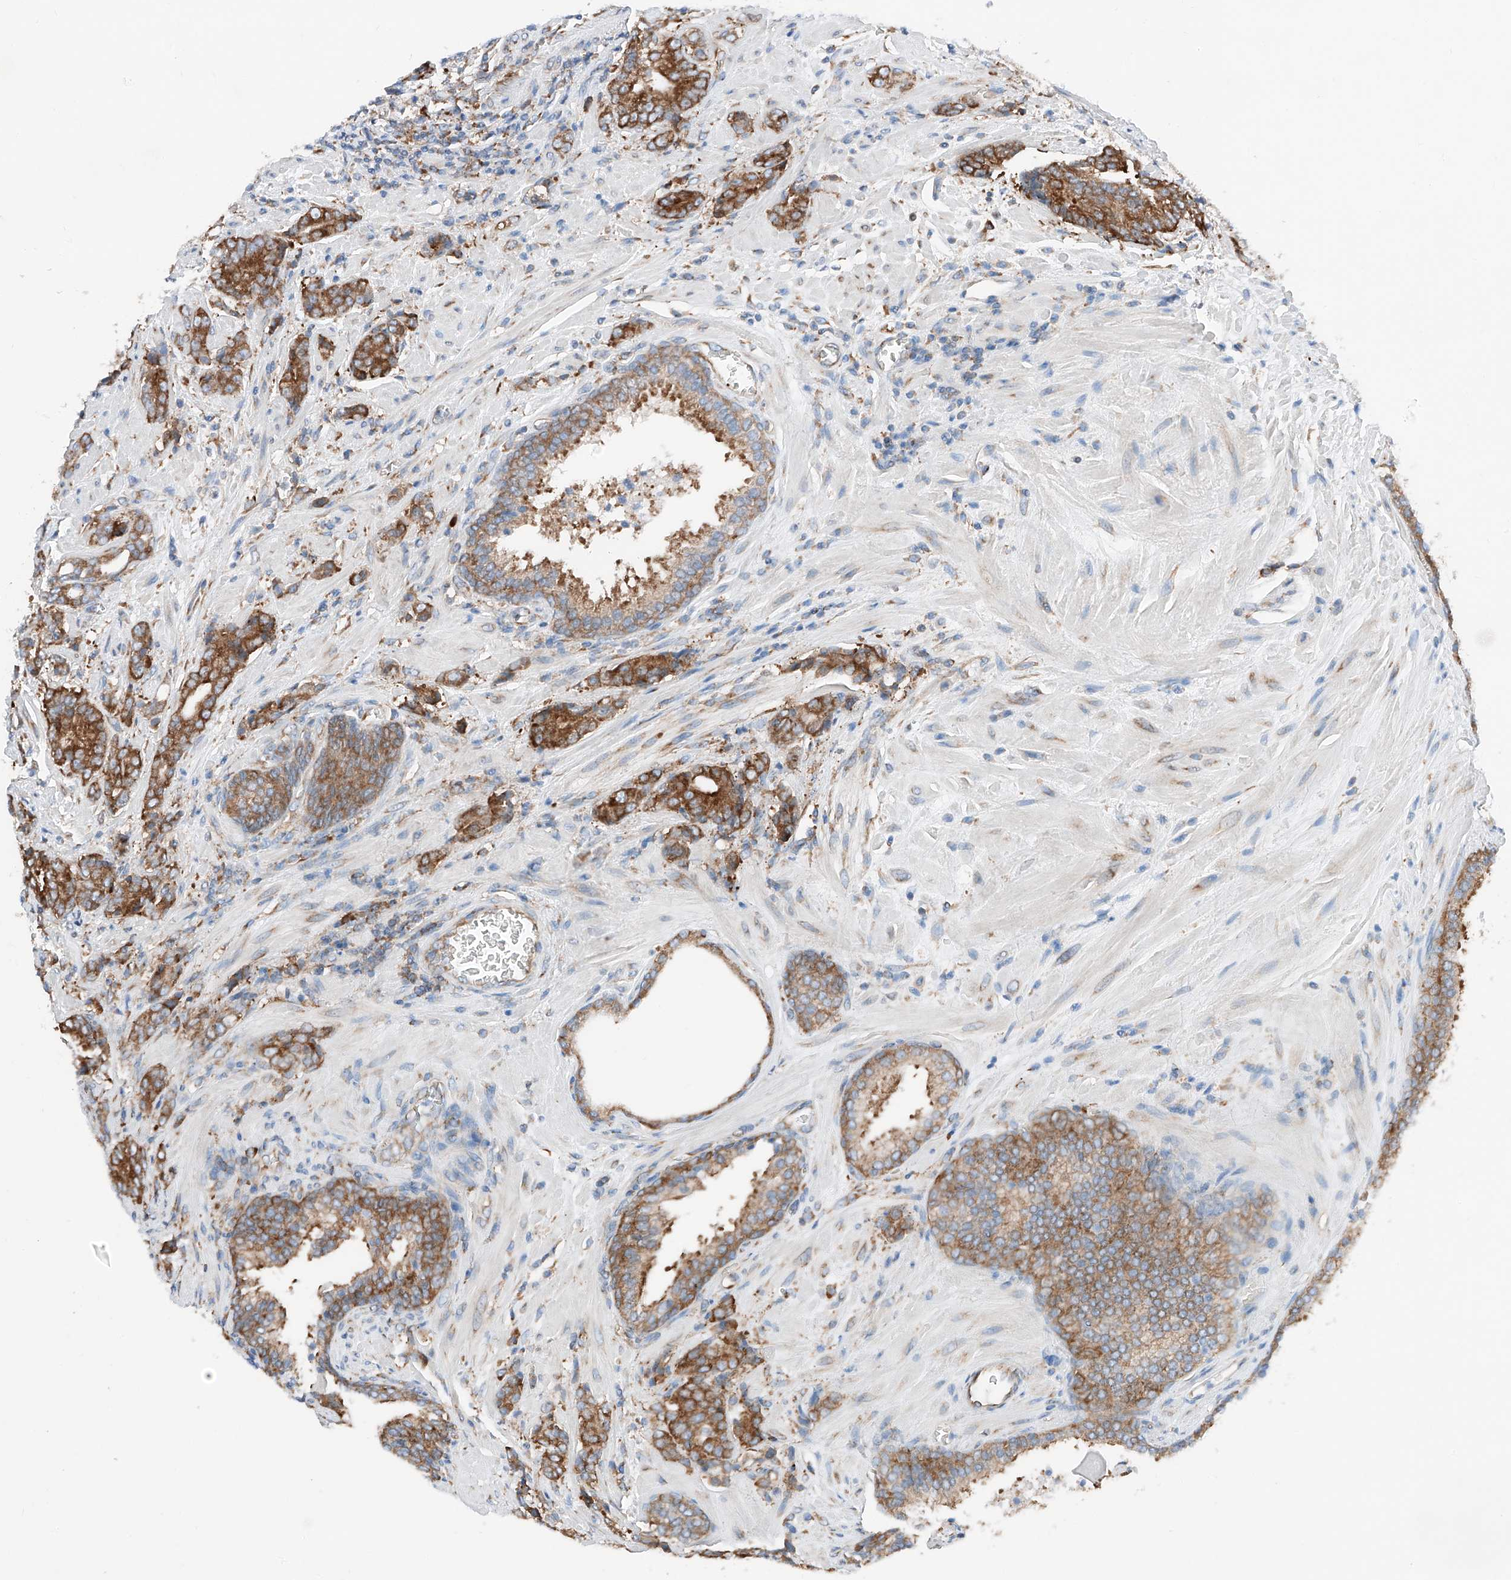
{"staining": {"intensity": "moderate", "quantity": ">75%", "location": "cytoplasmic/membranous"}, "tissue": "prostate cancer", "cell_type": "Tumor cells", "image_type": "cancer", "snomed": [{"axis": "morphology", "description": "Adenocarcinoma, High grade"}, {"axis": "topography", "description": "Prostate"}], "caption": "DAB immunohistochemical staining of human high-grade adenocarcinoma (prostate) displays moderate cytoplasmic/membranous protein staining in about >75% of tumor cells.", "gene": "CRELD1", "patient": {"sex": "male", "age": 57}}